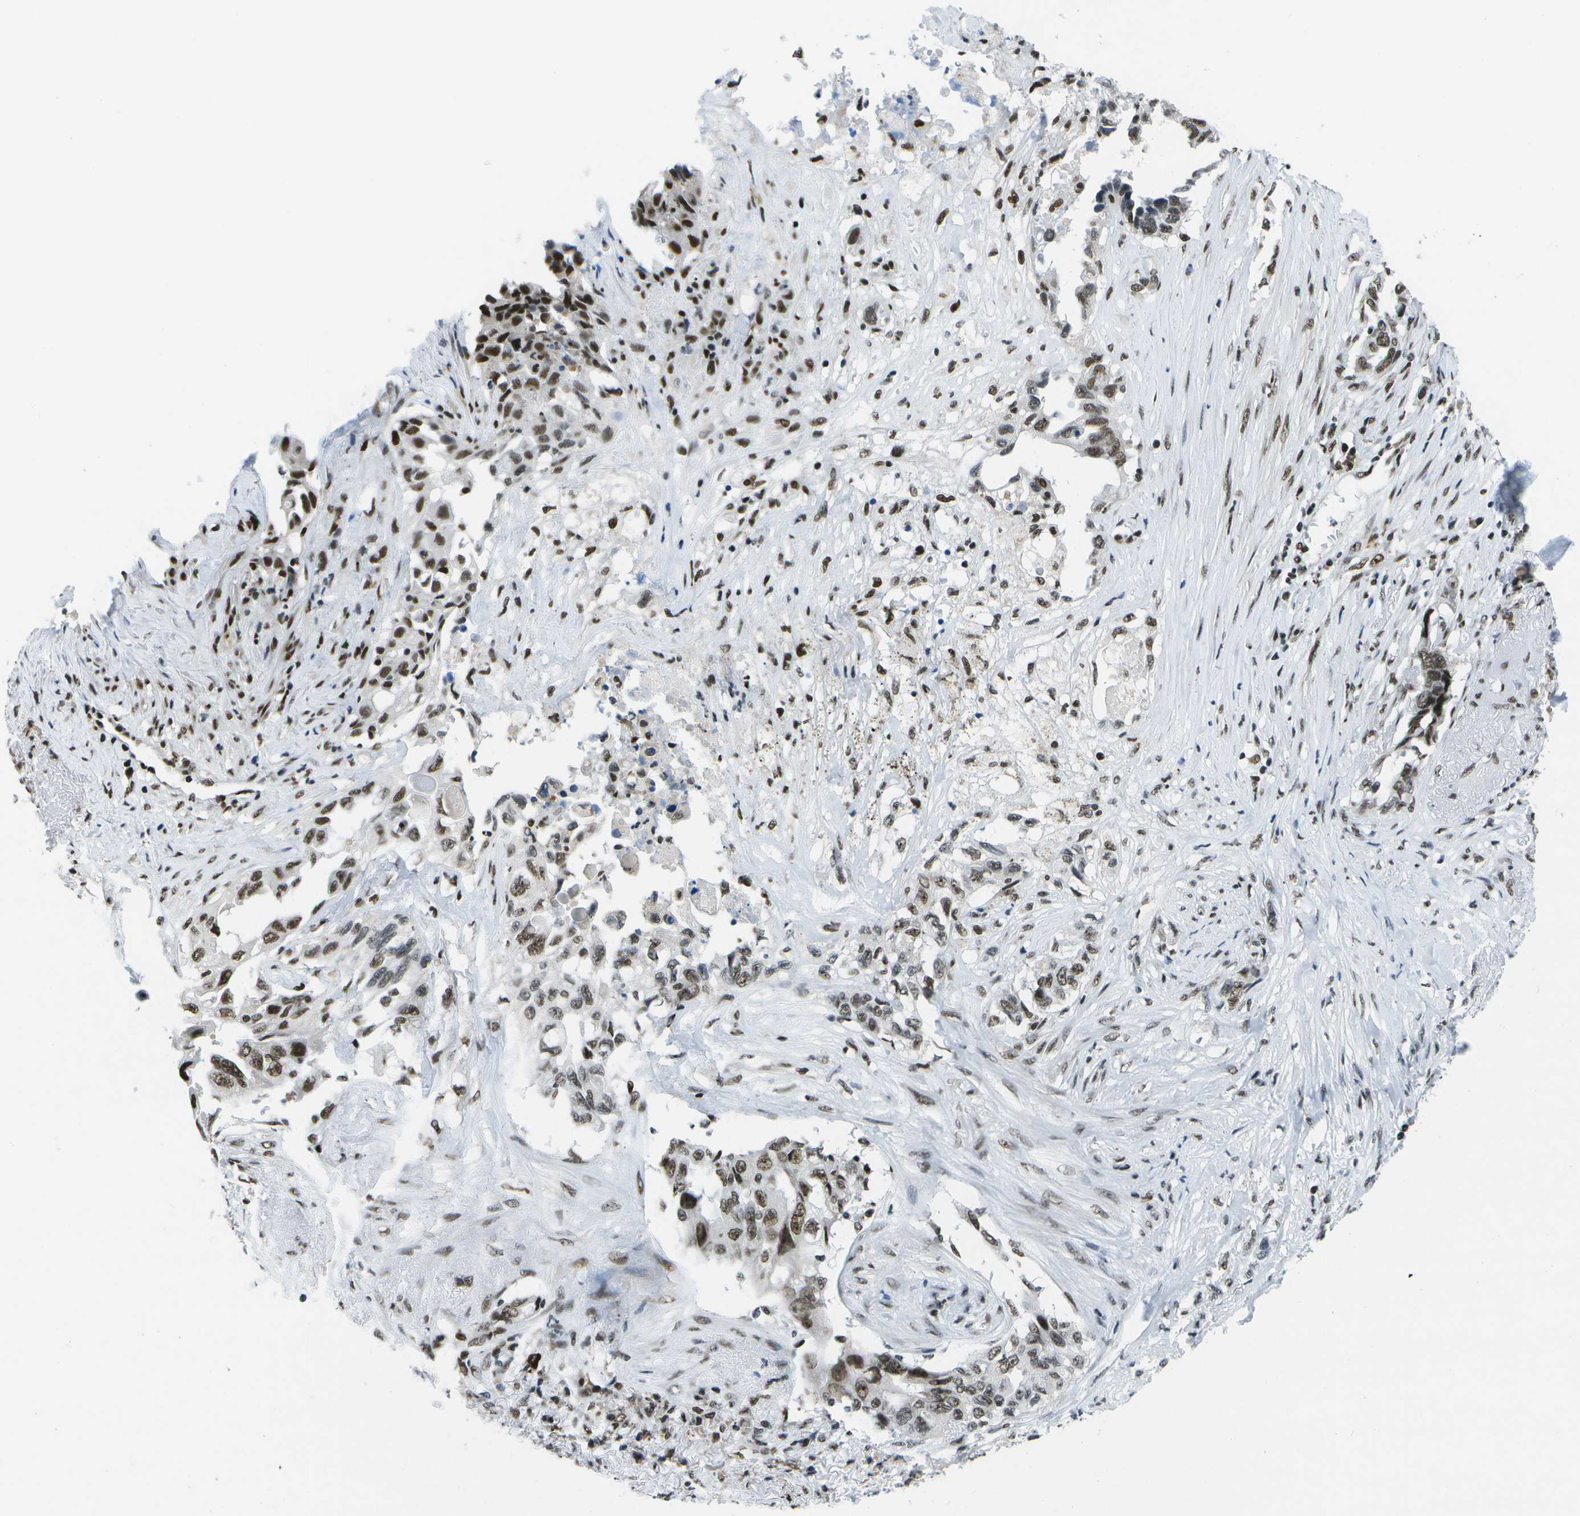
{"staining": {"intensity": "strong", "quantity": ">75%", "location": "nuclear"}, "tissue": "lung cancer", "cell_type": "Tumor cells", "image_type": "cancer", "snomed": [{"axis": "morphology", "description": "Adenocarcinoma, NOS"}, {"axis": "topography", "description": "Lung"}], "caption": "A histopathology image of human lung adenocarcinoma stained for a protein demonstrates strong nuclear brown staining in tumor cells.", "gene": "NSRP1", "patient": {"sex": "female", "age": 51}}